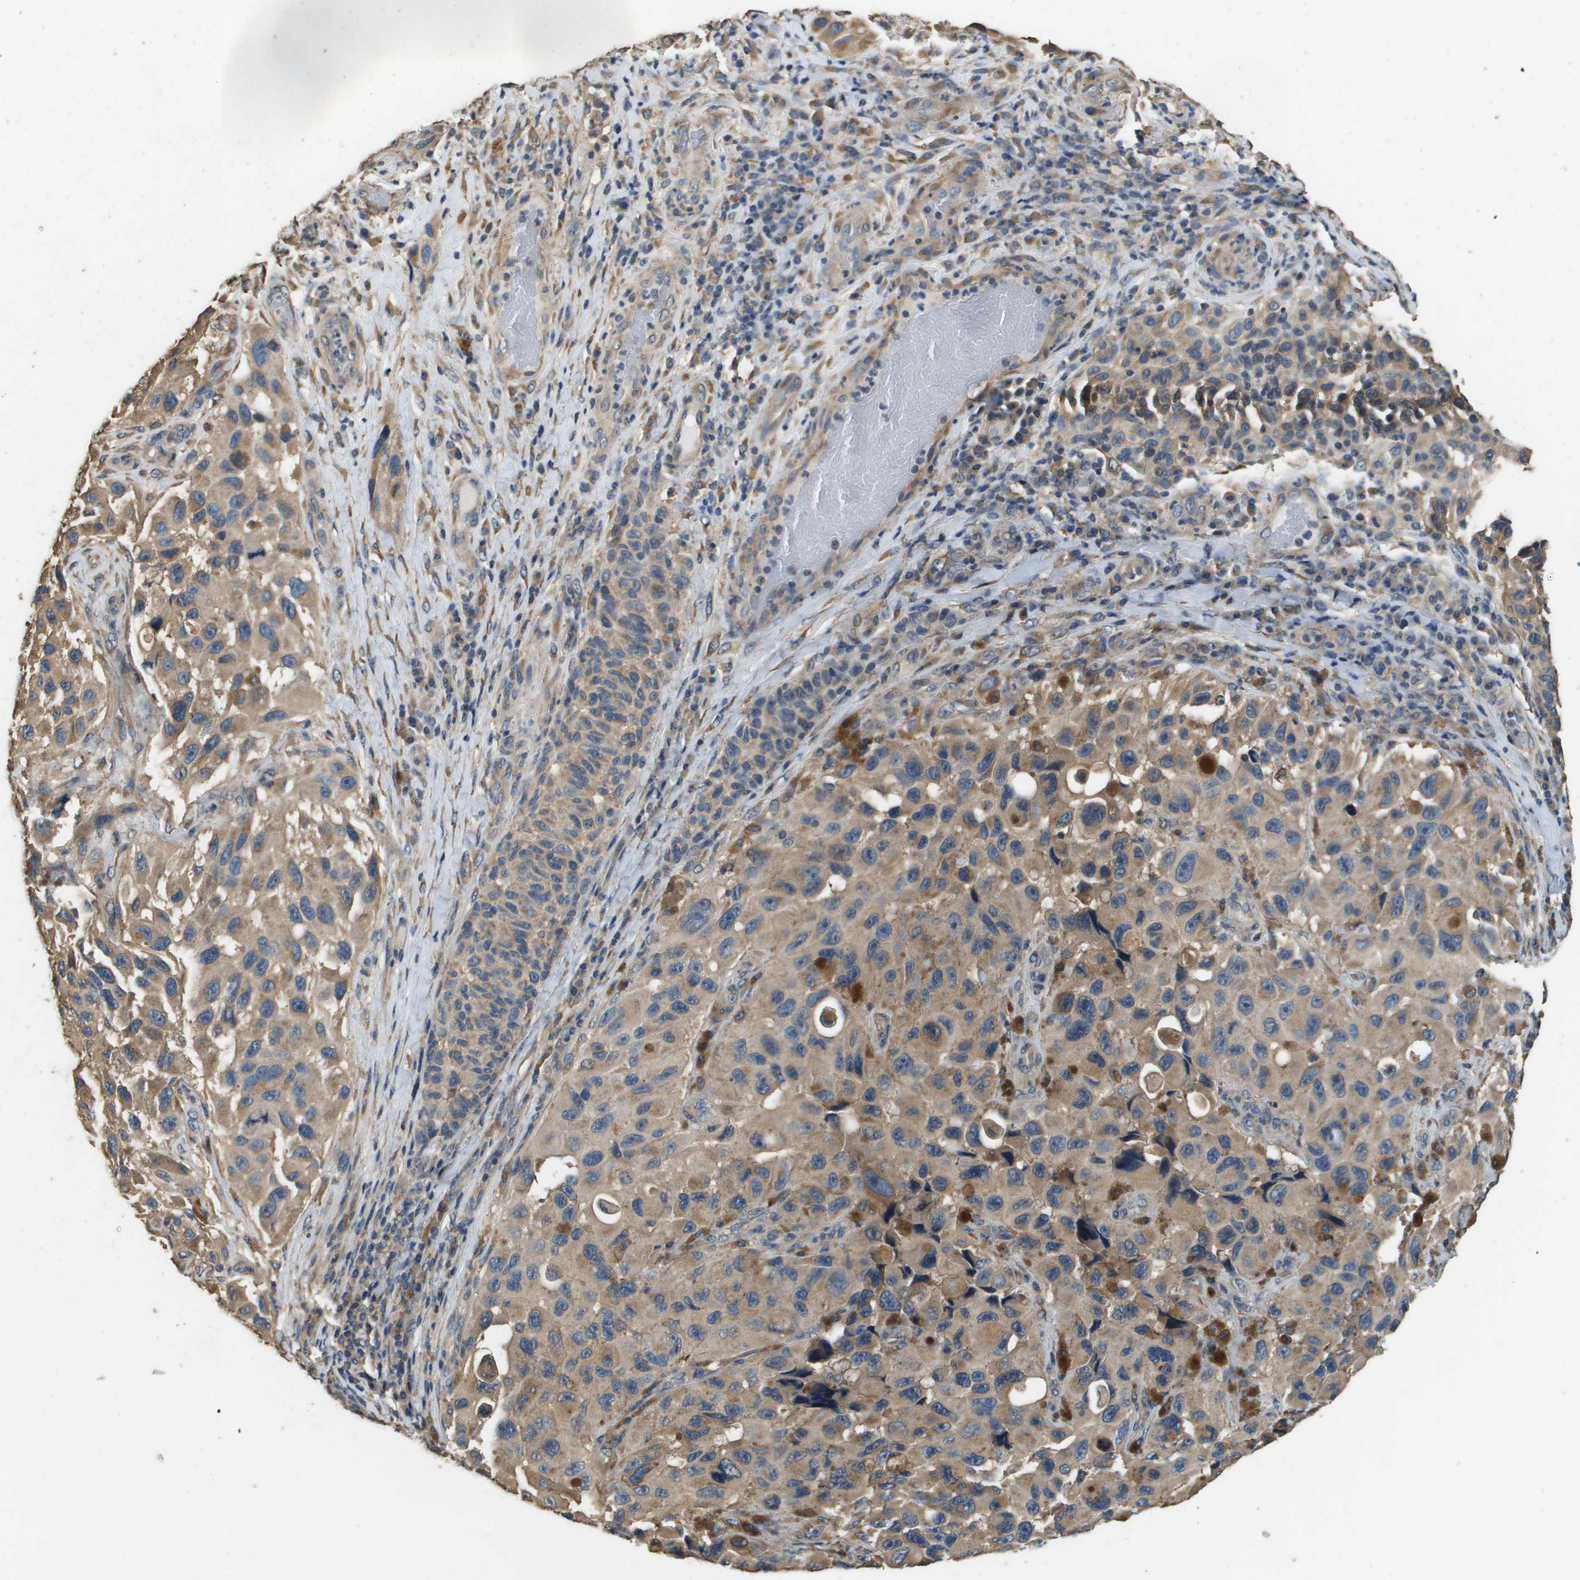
{"staining": {"intensity": "weak", "quantity": ">75%", "location": "cytoplasmic/membranous"}, "tissue": "melanoma", "cell_type": "Tumor cells", "image_type": "cancer", "snomed": [{"axis": "morphology", "description": "Malignant melanoma, NOS"}, {"axis": "topography", "description": "Skin"}], "caption": "A brown stain highlights weak cytoplasmic/membranous positivity of a protein in melanoma tumor cells.", "gene": "RAB6B", "patient": {"sex": "female", "age": 73}}